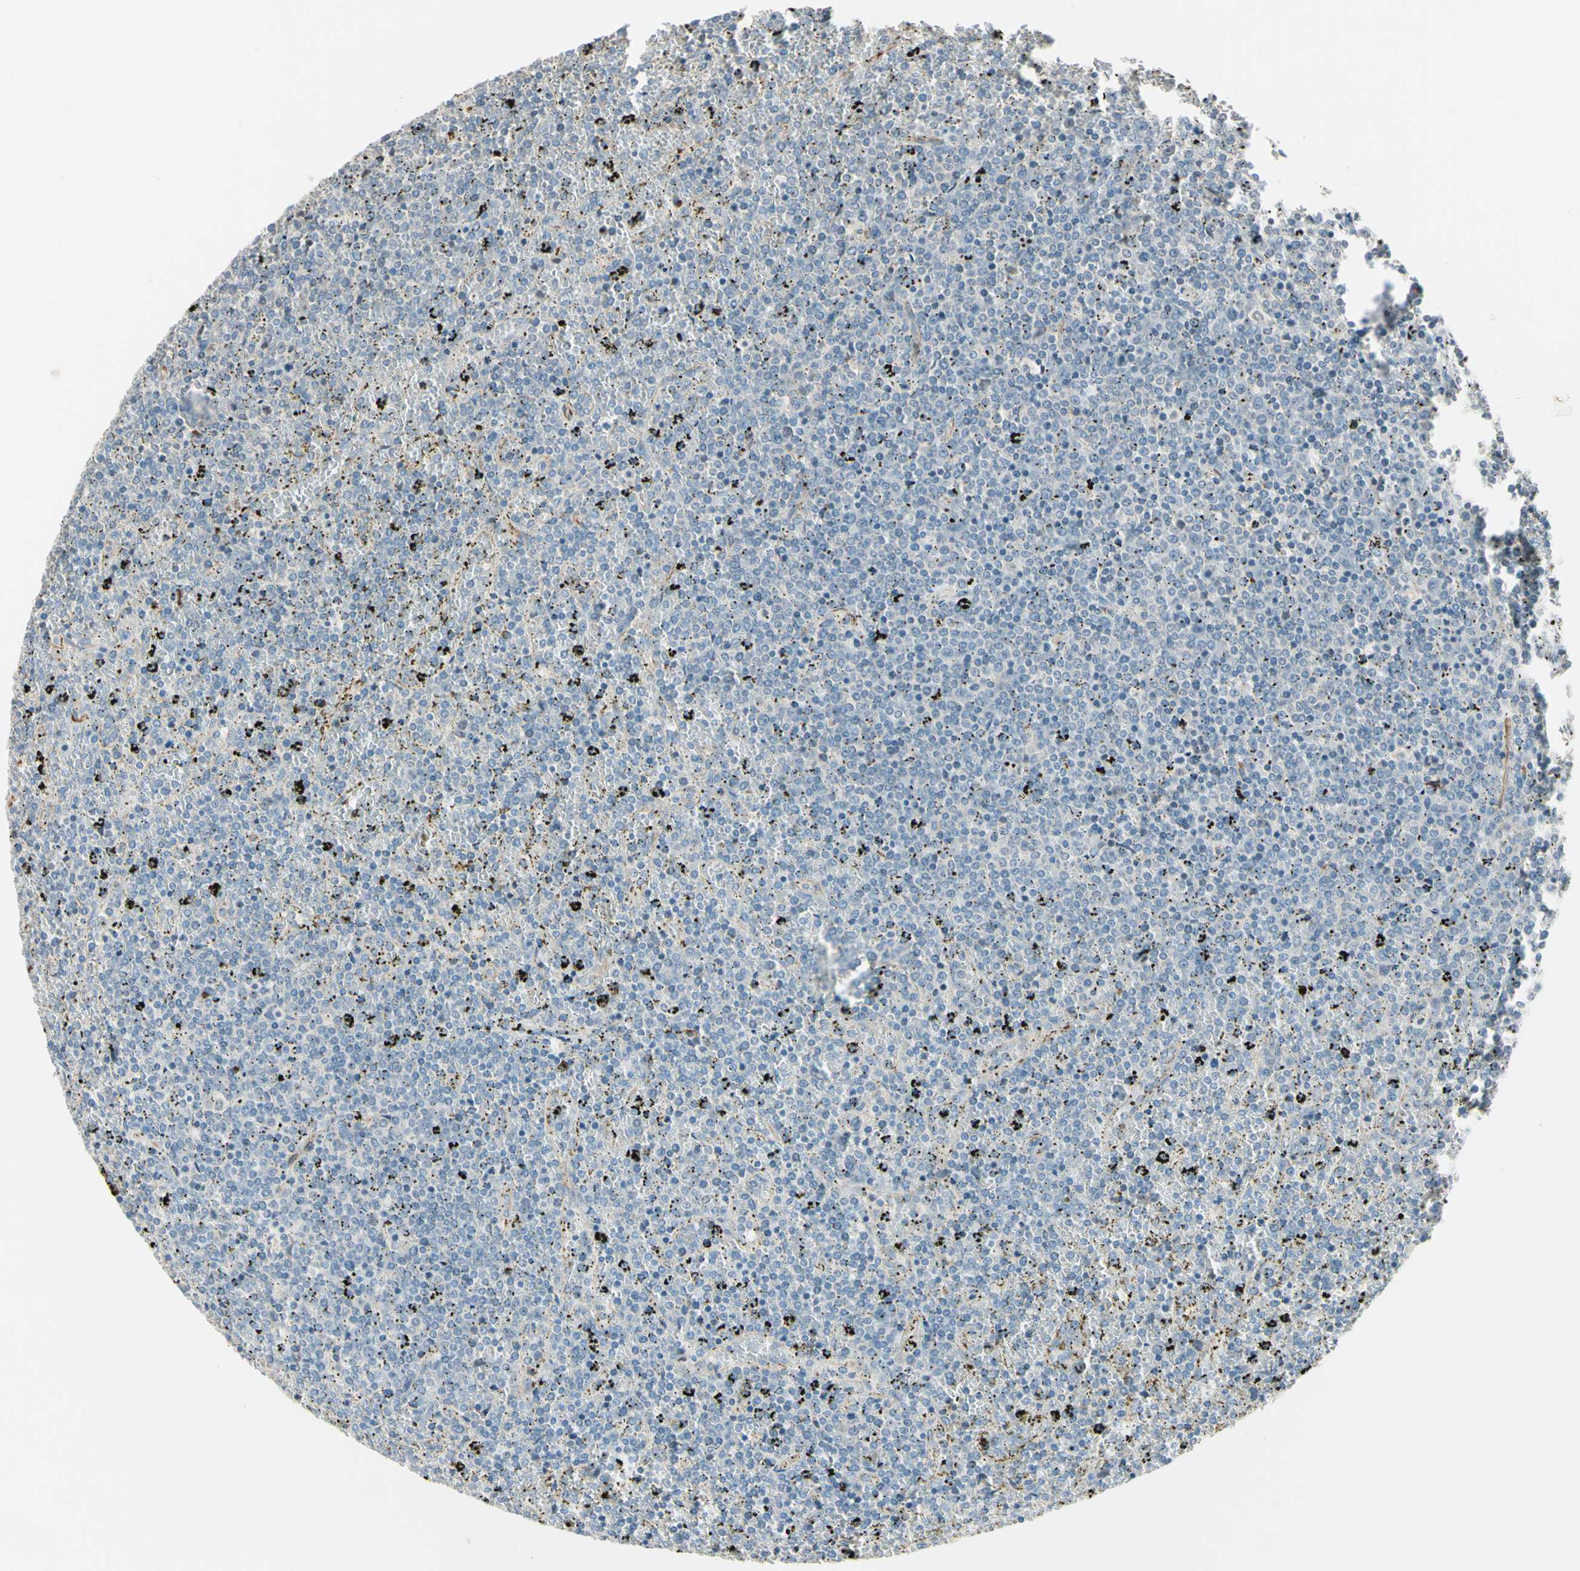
{"staining": {"intensity": "negative", "quantity": "none", "location": "none"}, "tissue": "lymphoma", "cell_type": "Tumor cells", "image_type": "cancer", "snomed": [{"axis": "morphology", "description": "Malignant lymphoma, non-Hodgkin's type, Low grade"}, {"axis": "topography", "description": "Spleen"}], "caption": "Micrograph shows no significant protein positivity in tumor cells of lymphoma.", "gene": "NDFIP1", "patient": {"sex": "female", "age": 77}}